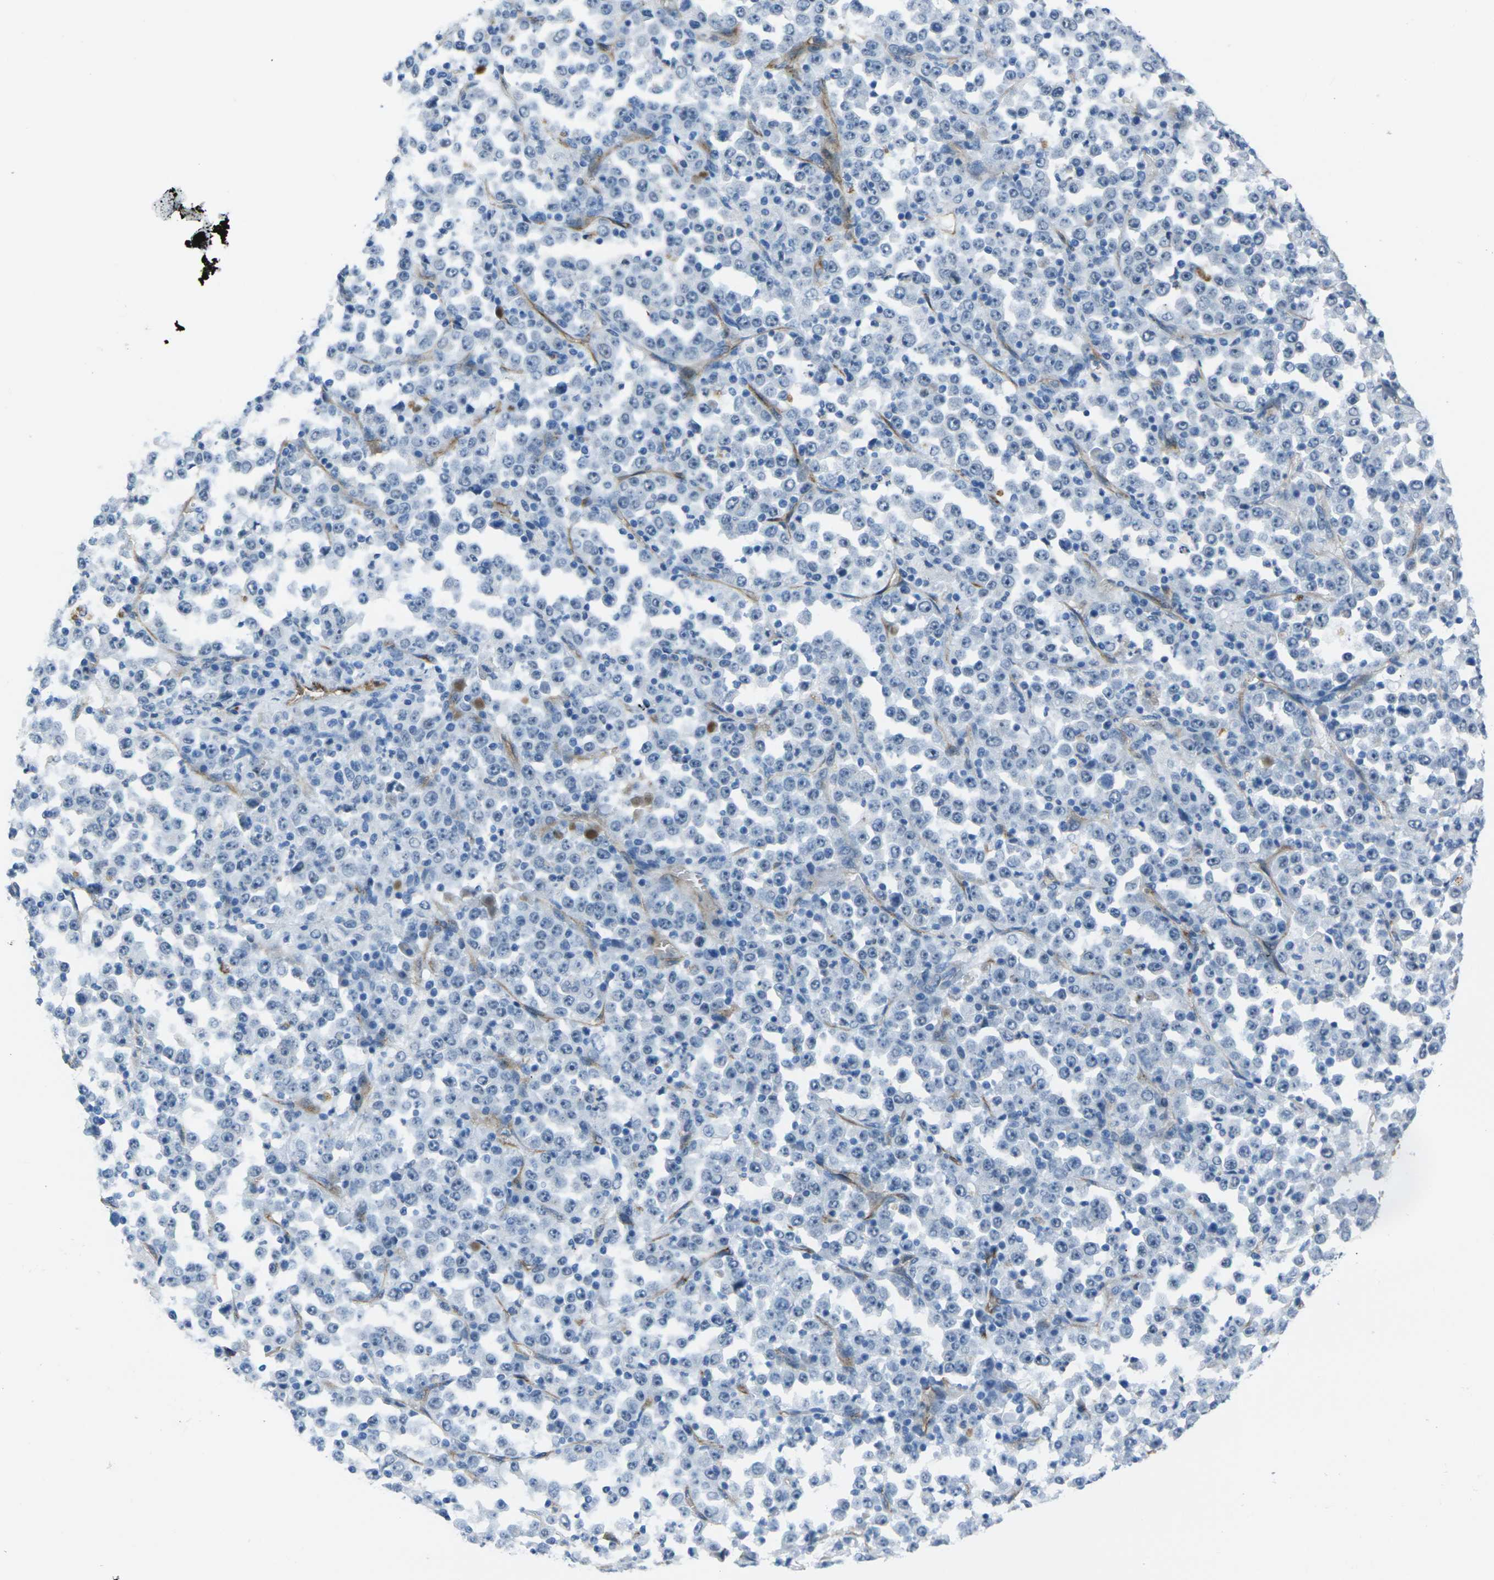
{"staining": {"intensity": "negative", "quantity": "none", "location": "none"}, "tissue": "stomach cancer", "cell_type": "Tumor cells", "image_type": "cancer", "snomed": [{"axis": "morphology", "description": "Normal tissue, NOS"}, {"axis": "morphology", "description": "Adenocarcinoma, NOS"}, {"axis": "topography", "description": "Stomach, upper"}, {"axis": "topography", "description": "Stomach"}], "caption": "Tumor cells show no significant protein staining in stomach adenocarcinoma. (Brightfield microscopy of DAB (3,3'-diaminobenzidine) immunohistochemistry at high magnification).", "gene": "HSPA12B", "patient": {"sex": "male", "age": 59}}